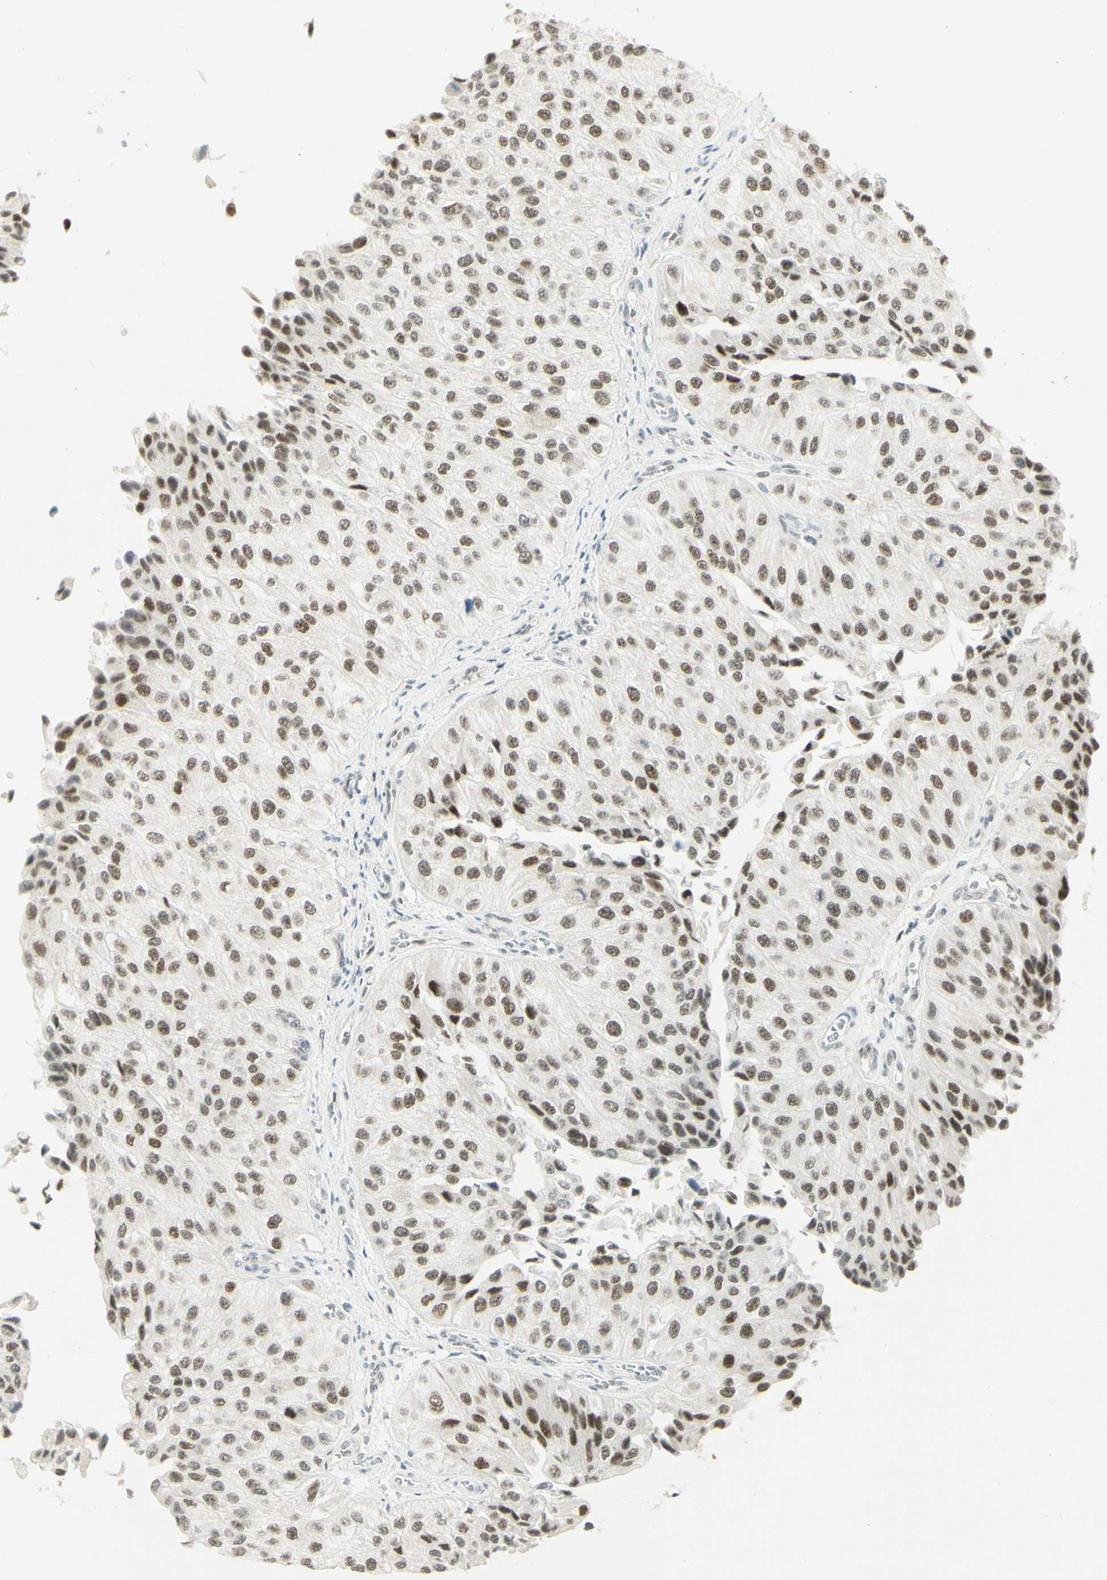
{"staining": {"intensity": "strong", "quantity": "<25%", "location": "nuclear"}, "tissue": "urothelial cancer", "cell_type": "Tumor cells", "image_type": "cancer", "snomed": [{"axis": "morphology", "description": "Urothelial carcinoma, High grade"}, {"axis": "topography", "description": "Kidney"}, {"axis": "topography", "description": "Urinary bladder"}], "caption": "Immunohistochemistry image of urothelial carcinoma (high-grade) stained for a protein (brown), which displays medium levels of strong nuclear staining in approximately <25% of tumor cells.", "gene": "PMS2", "patient": {"sex": "male", "age": 77}}